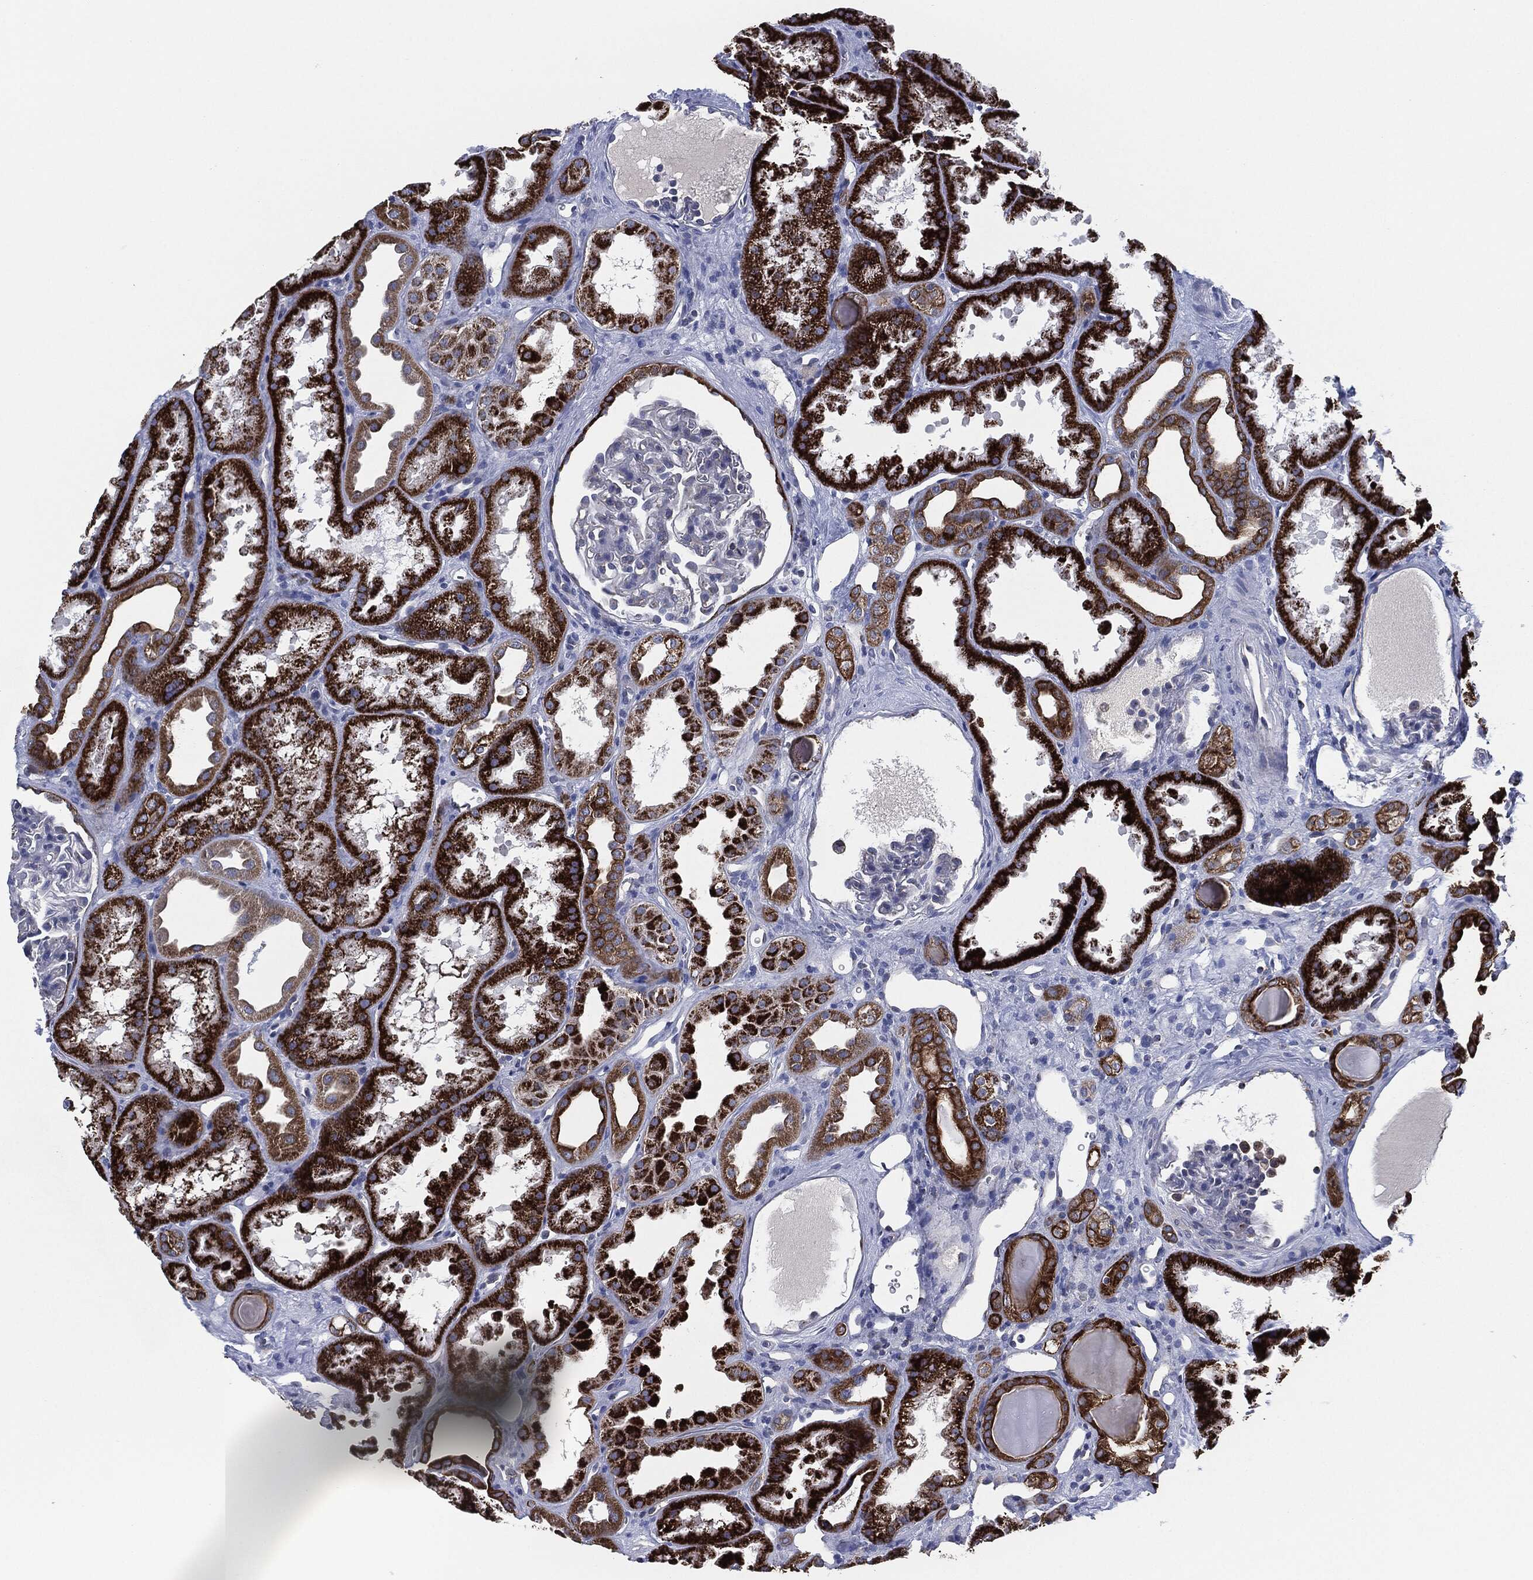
{"staining": {"intensity": "negative", "quantity": "none", "location": "none"}, "tissue": "kidney", "cell_type": "Cells in glomeruli", "image_type": "normal", "snomed": [{"axis": "morphology", "description": "Normal tissue, NOS"}, {"axis": "topography", "description": "Kidney"}], "caption": "DAB (3,3'-diaminobenzidine) immunohistochemical staining of unremarkable kidney demonstrates no significant positivity in cells in glomeruli. (Immunohistochemistry (ihc), brightfield microscopy, high magnification).", "gene": "SHROOM2", "patient": {"sex": "male", "age": 61}}